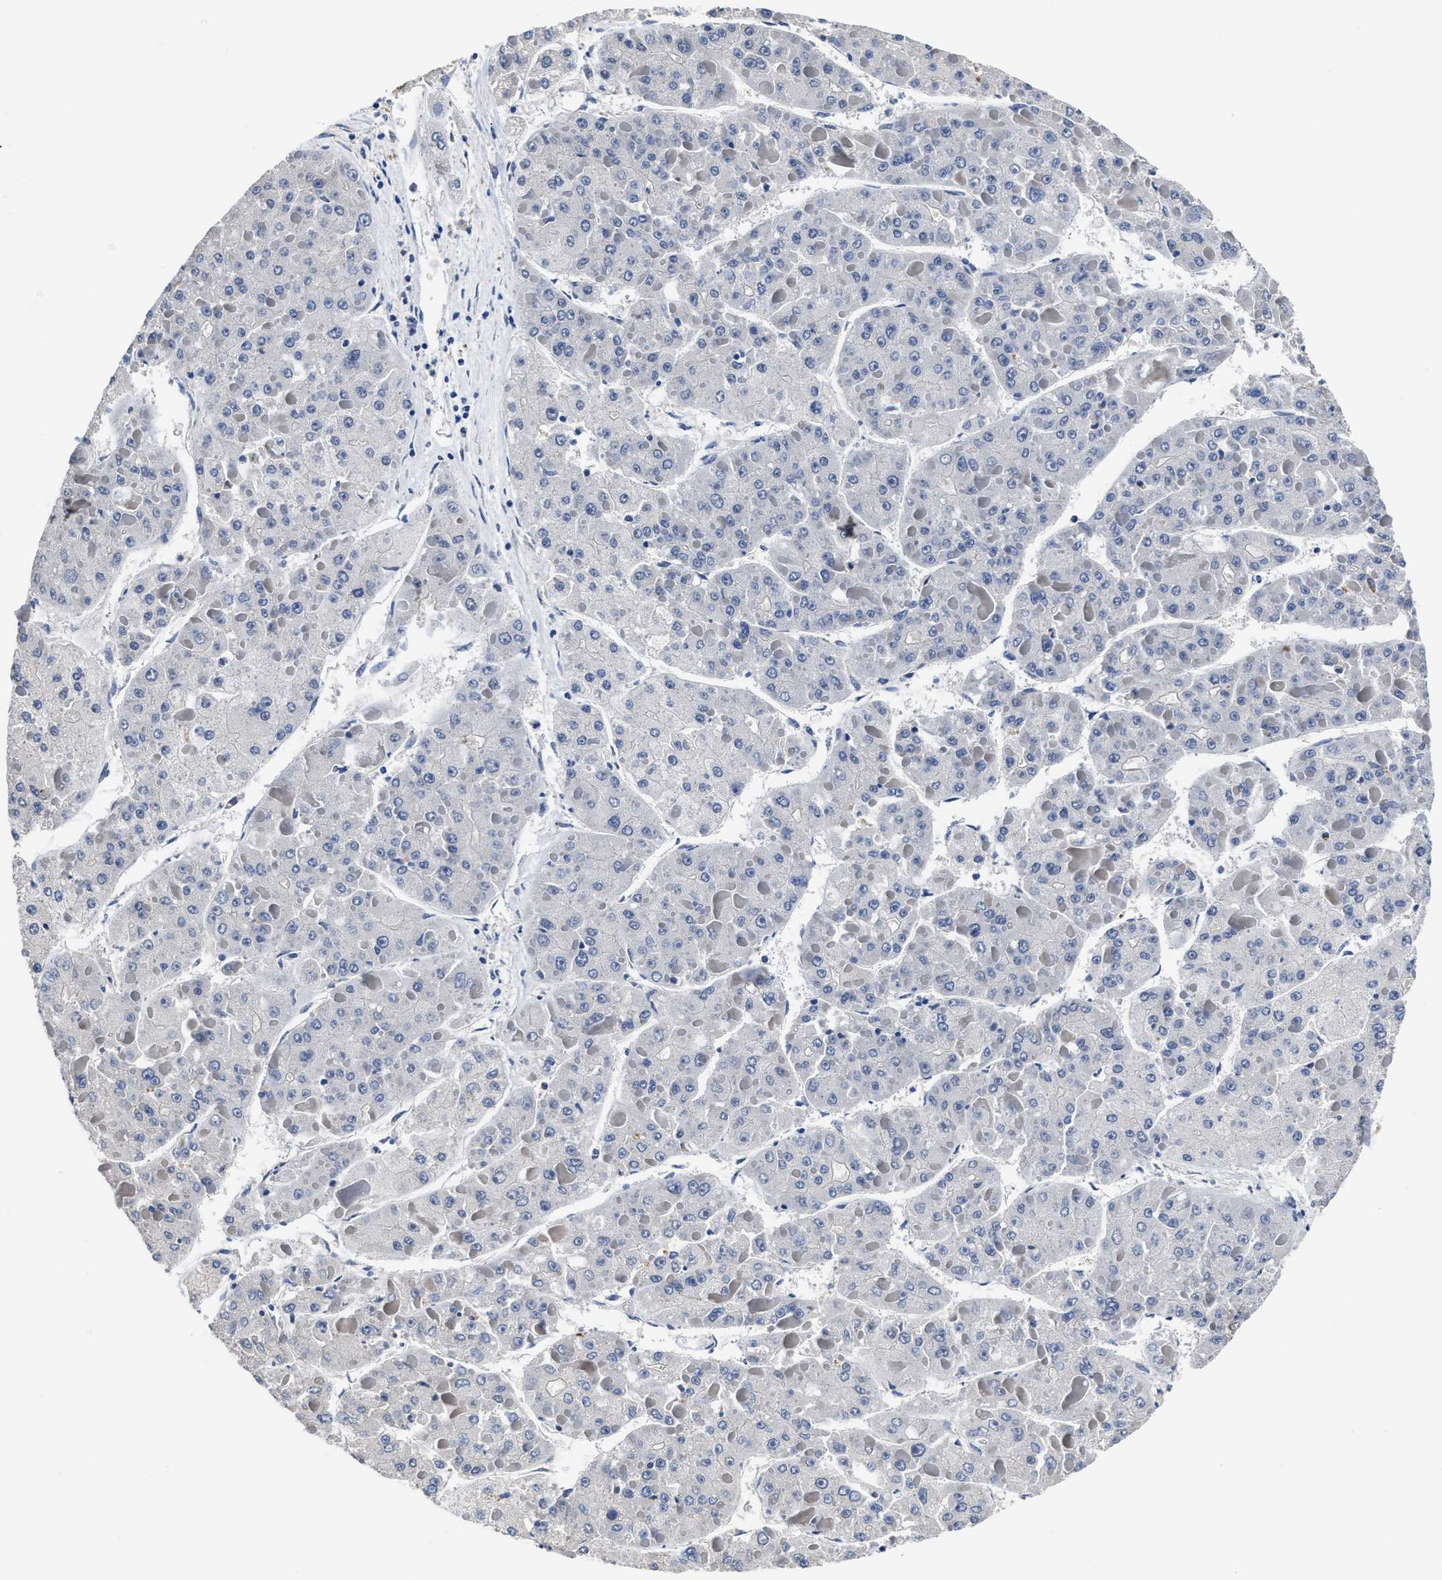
{"staining": {"intensity": "negative", "quantity": "none", "location": "none"}, "tissue": "liver cancer", "cell_type": "Tumor cells", "image_type": "cancer", "snomed": [{"axis": "morphology", "description": "Carcinoma, Hepatocellular, NOS"}, {"axis": "topography", "description": "Liver"}], "caption": "IHC of human hepatocellular carcinoma (liver) shows no staining in tumor cells.", "gene": "C22orf42", "patient": {"sex": "female", "age": 73}}